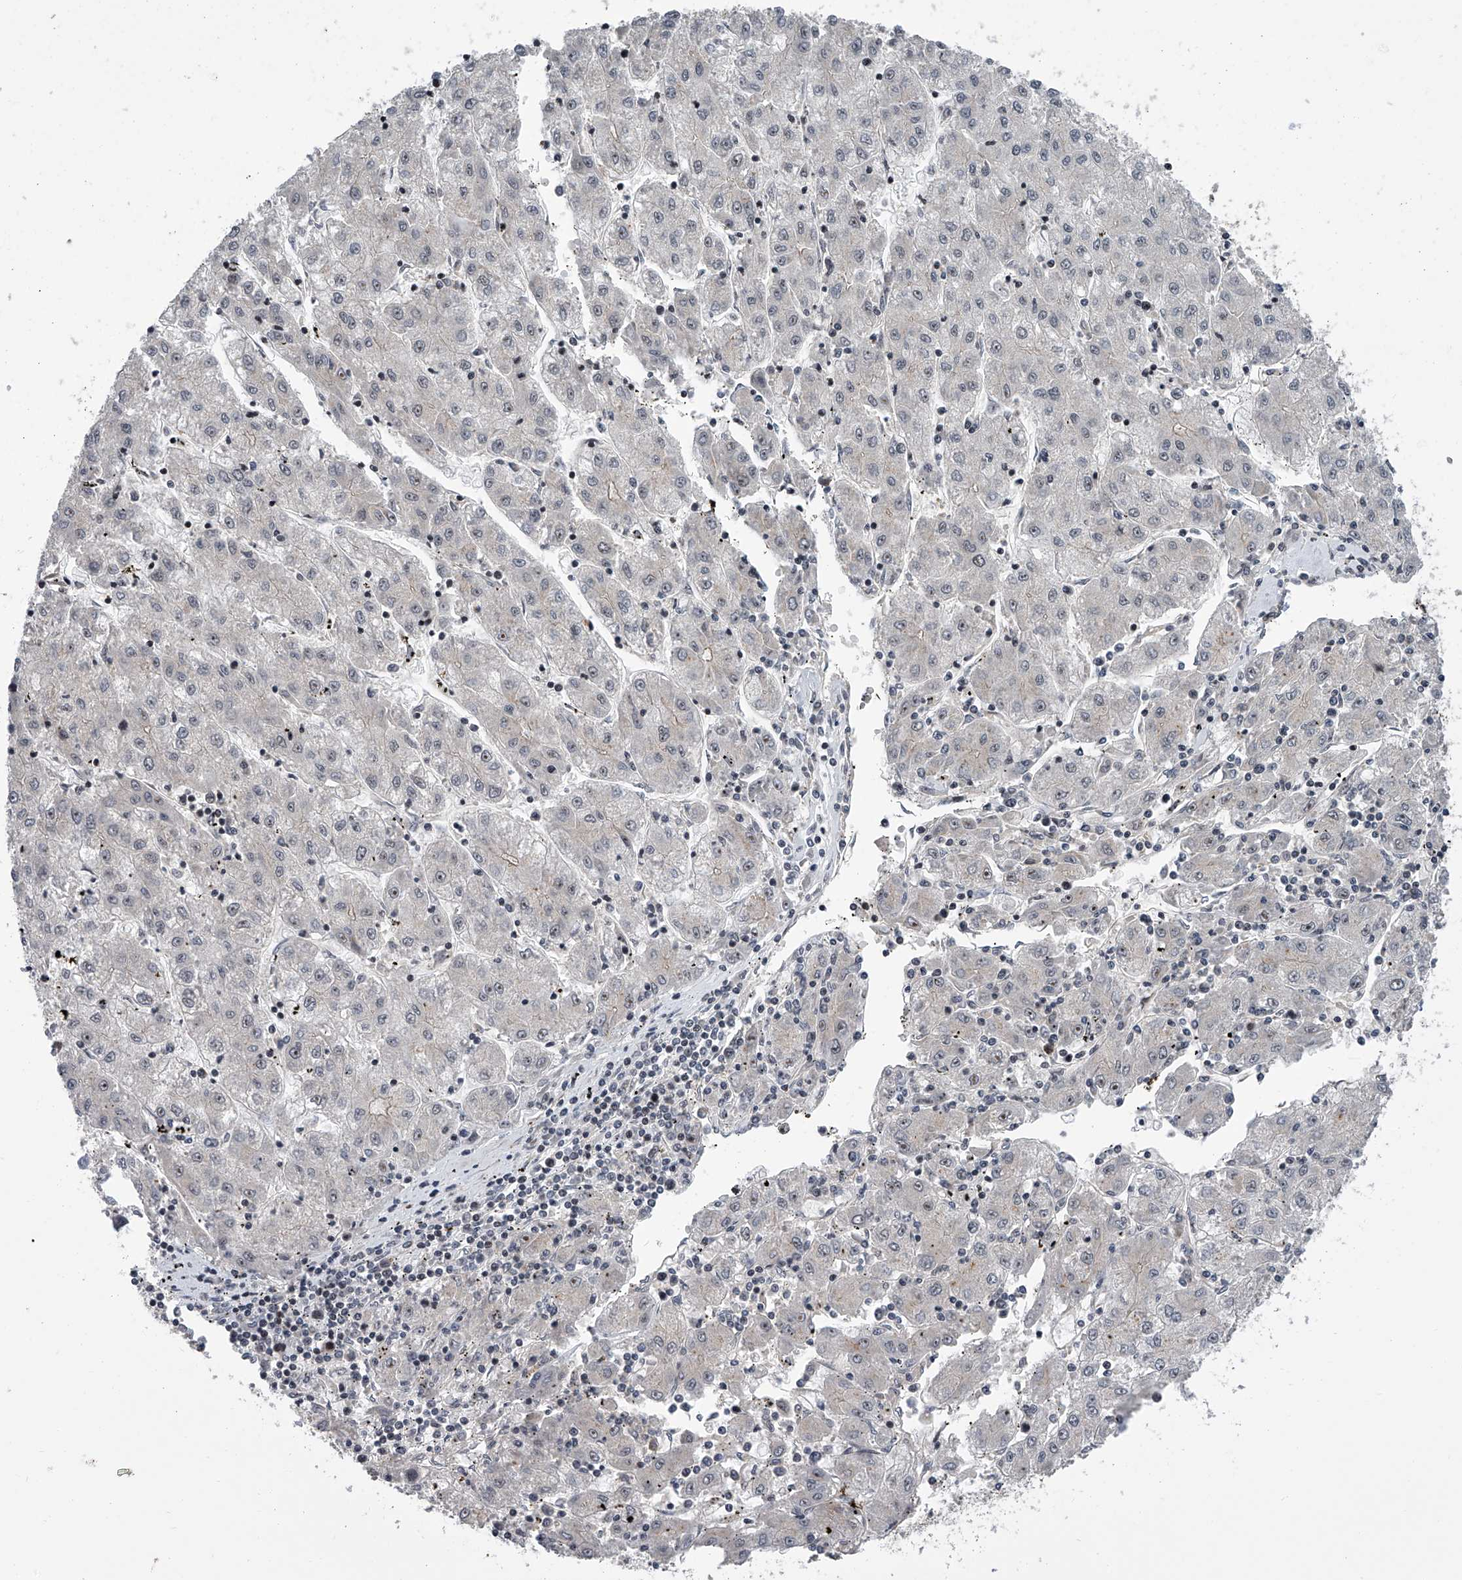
{"staining": {"intensity": "negative", "quantity": "none", "location": "none"}, "tissue": "liver cancer", "cell_type": "Tumor cells", "image_type": "cancer", "snomed": [{"axis": "morphology", "description": "Carcinoma, Hepatocellular, NOS"}, {"axis": "topography", "description": "Liver"}], "caption": "The immunohistochemistry photomicrograph has no significant staining in tumor cells of liver hepatocellular carcinoma tissue.", "gene": "DLGAP2", "patient": {"sex": "male", "age": 72}}